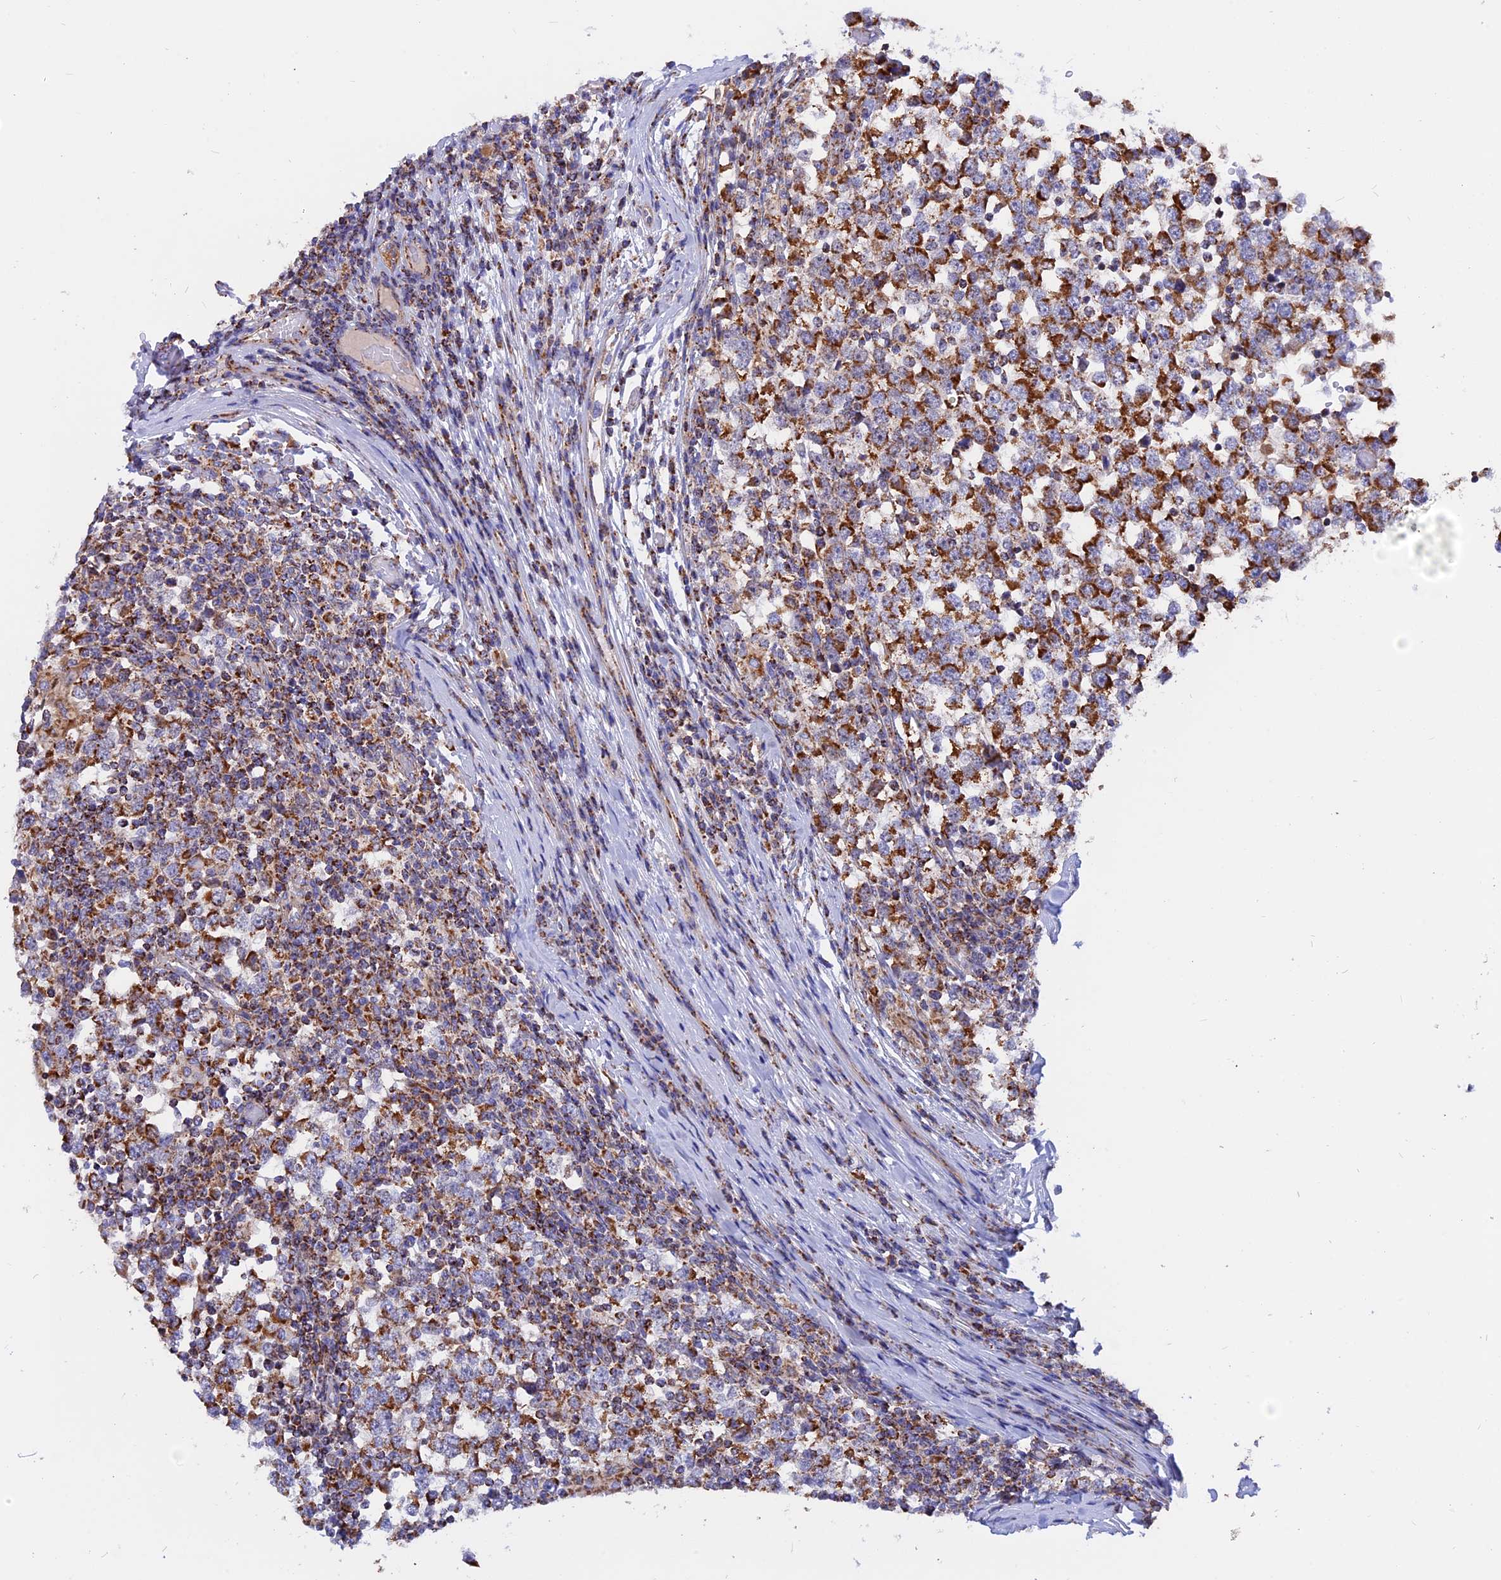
{"staining": {"intensity": "strong", "quantity": ">75%", "location": "cytoplasmic/membranous"}, "tissue": "testis cancer", "cell_type": "Tumor cells", "image_type": "cancer", "snomed": [{"axis": "morphology", "description": "Seminoma, NOS"}, {"axis": "topography", "description": "Testis"}], "caption": "A high amount of strong cytoplasmic/membranous positivity is seen in about >75% of tumor cells in testis seminoma tissue.", "gene": "GCDH", "patient": {"sex": "male", "age": 65}}